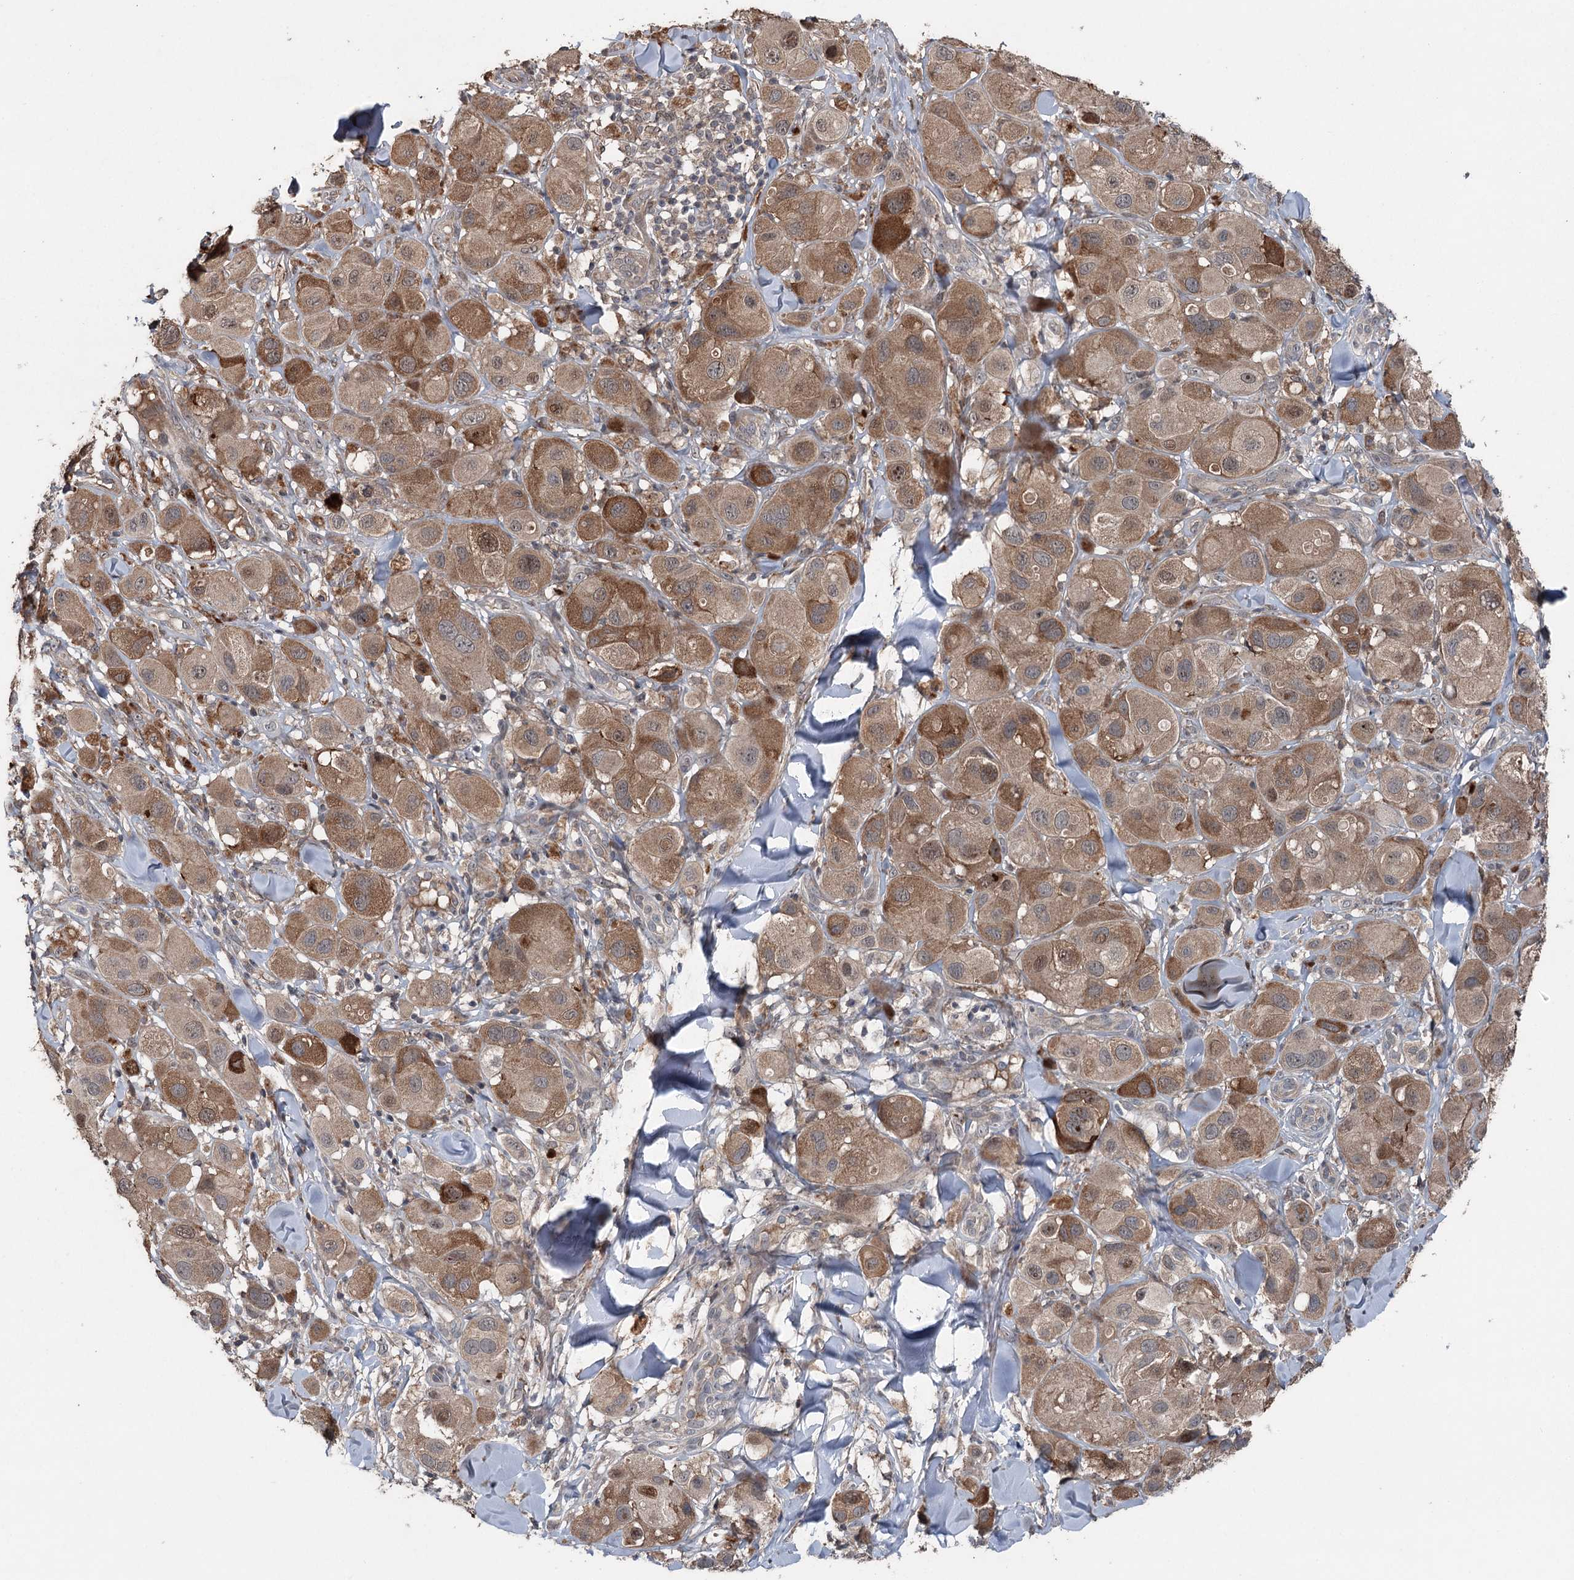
{"staining": {"intensity": "moderate", "quantity": ">75%", "location": "cytoplasmic/membranous"}, "tissue": "melanoma", "cell_type": "Tumor cells", "image_type": "cancer", "snomed": [{"axis": "morphology", "description": "Malignant melanoma, Metastatic site"}, {"axis": "topography", "description": "Skin"}], "caption": "The image reveals staining of malignant melanoma (metastatic site), revealing moderate cytoplasmic/membranous protein staining (brown color) within tumor cells.", "gene": "MAPK8IP2", "patient": {"sex": "male", "age": 41}}